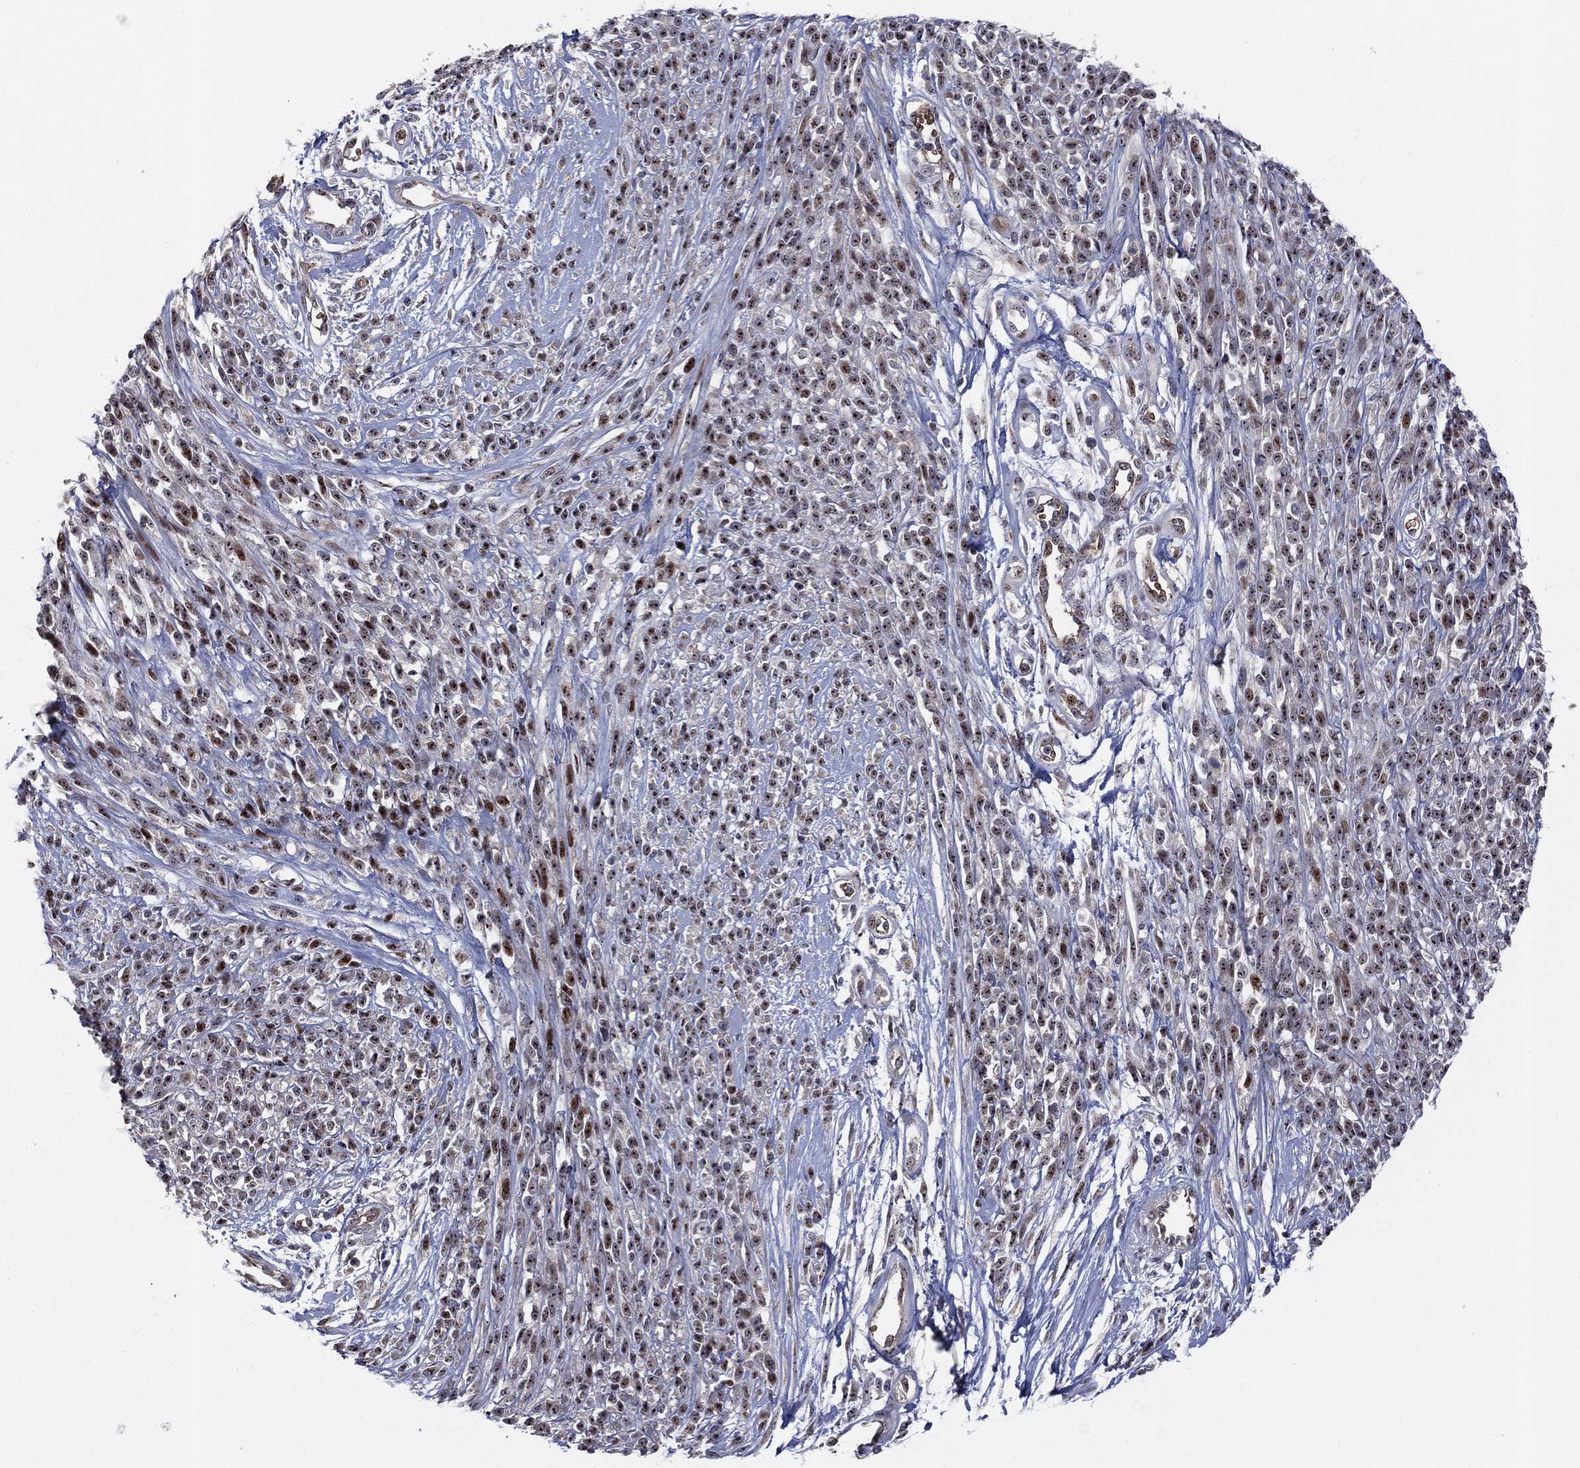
{"staining": {"intensity": "strong", "quantity": "<25%", "location": "nuclear"}, "tissue": "melanoma", "cell_type": "Tumor cells", "image_type": "cancer", "snomed": [{"axis": "morphology", "description": "Malignant melanoma, NOS"}, {"axis": "topography", "description": "Skin"}, {"axis": "topography", "description": "Skin of trunk"}], "caption": "The image exhibits a brown stain indicating the presence of a protein in the nuclear of tumor cells in malignant melanoma.", "gene": "VHL", "patient": {"sex": "male", "age": 74}}